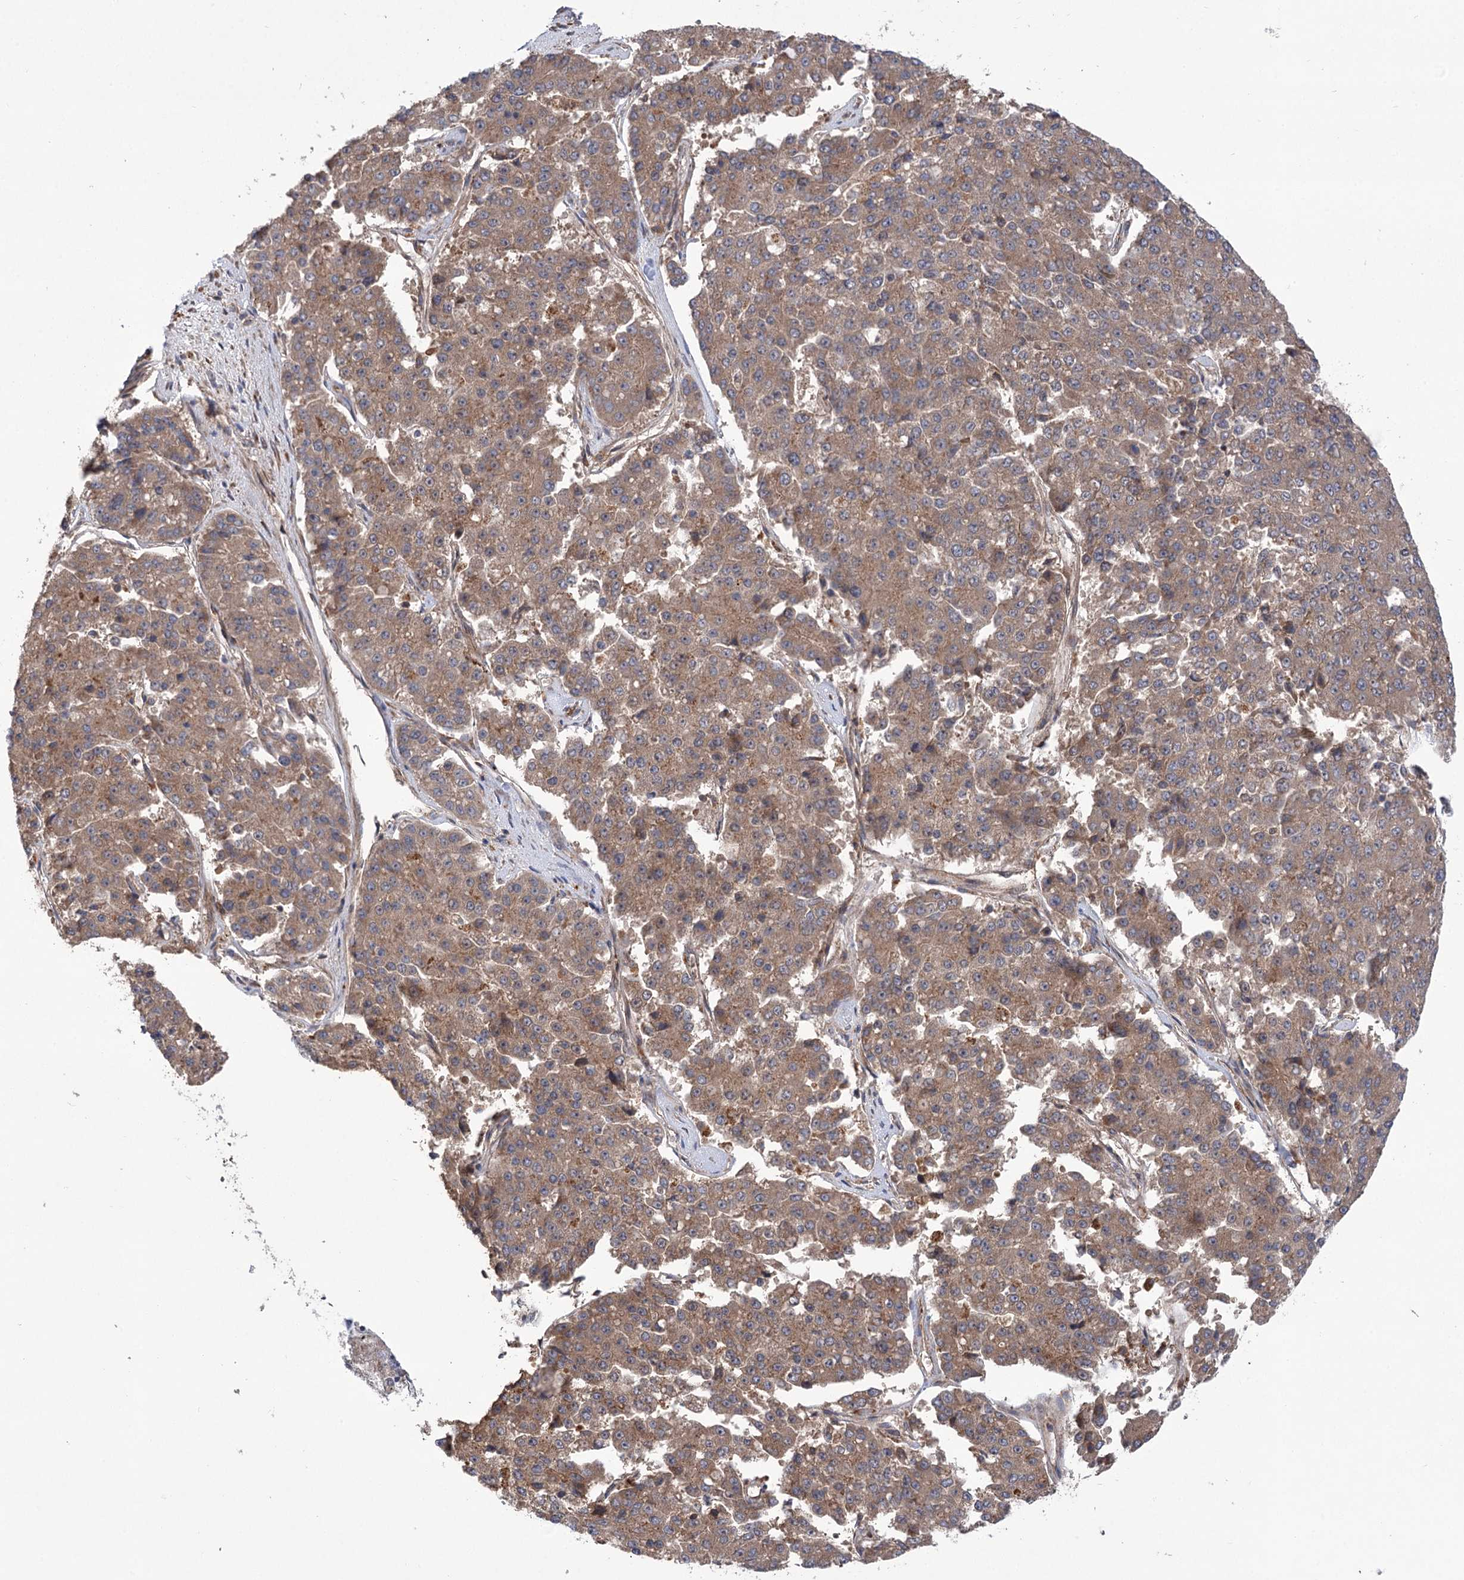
{"staining": {"intensity": "moderate", "quantity": ">75%", "location": "cytoplasmic/membranous"}, "tissue": "pancreatic cancer", "cell_type": "Tumor cells", "image_type": "cancer", "snomed": [{"axis": "morphology", "description": "Adenocarcinoma, NOS"}, {"axis": "topography", "description": "Pancreas"}], "caption": "A brown stain labels moderate cytoplasmic/membranous staining of a protein in pancreatic cancer (adenocarcinoma) tumor cells.", "gene": "VPS37B", "patient": {"sex": "male", "age": 50}}